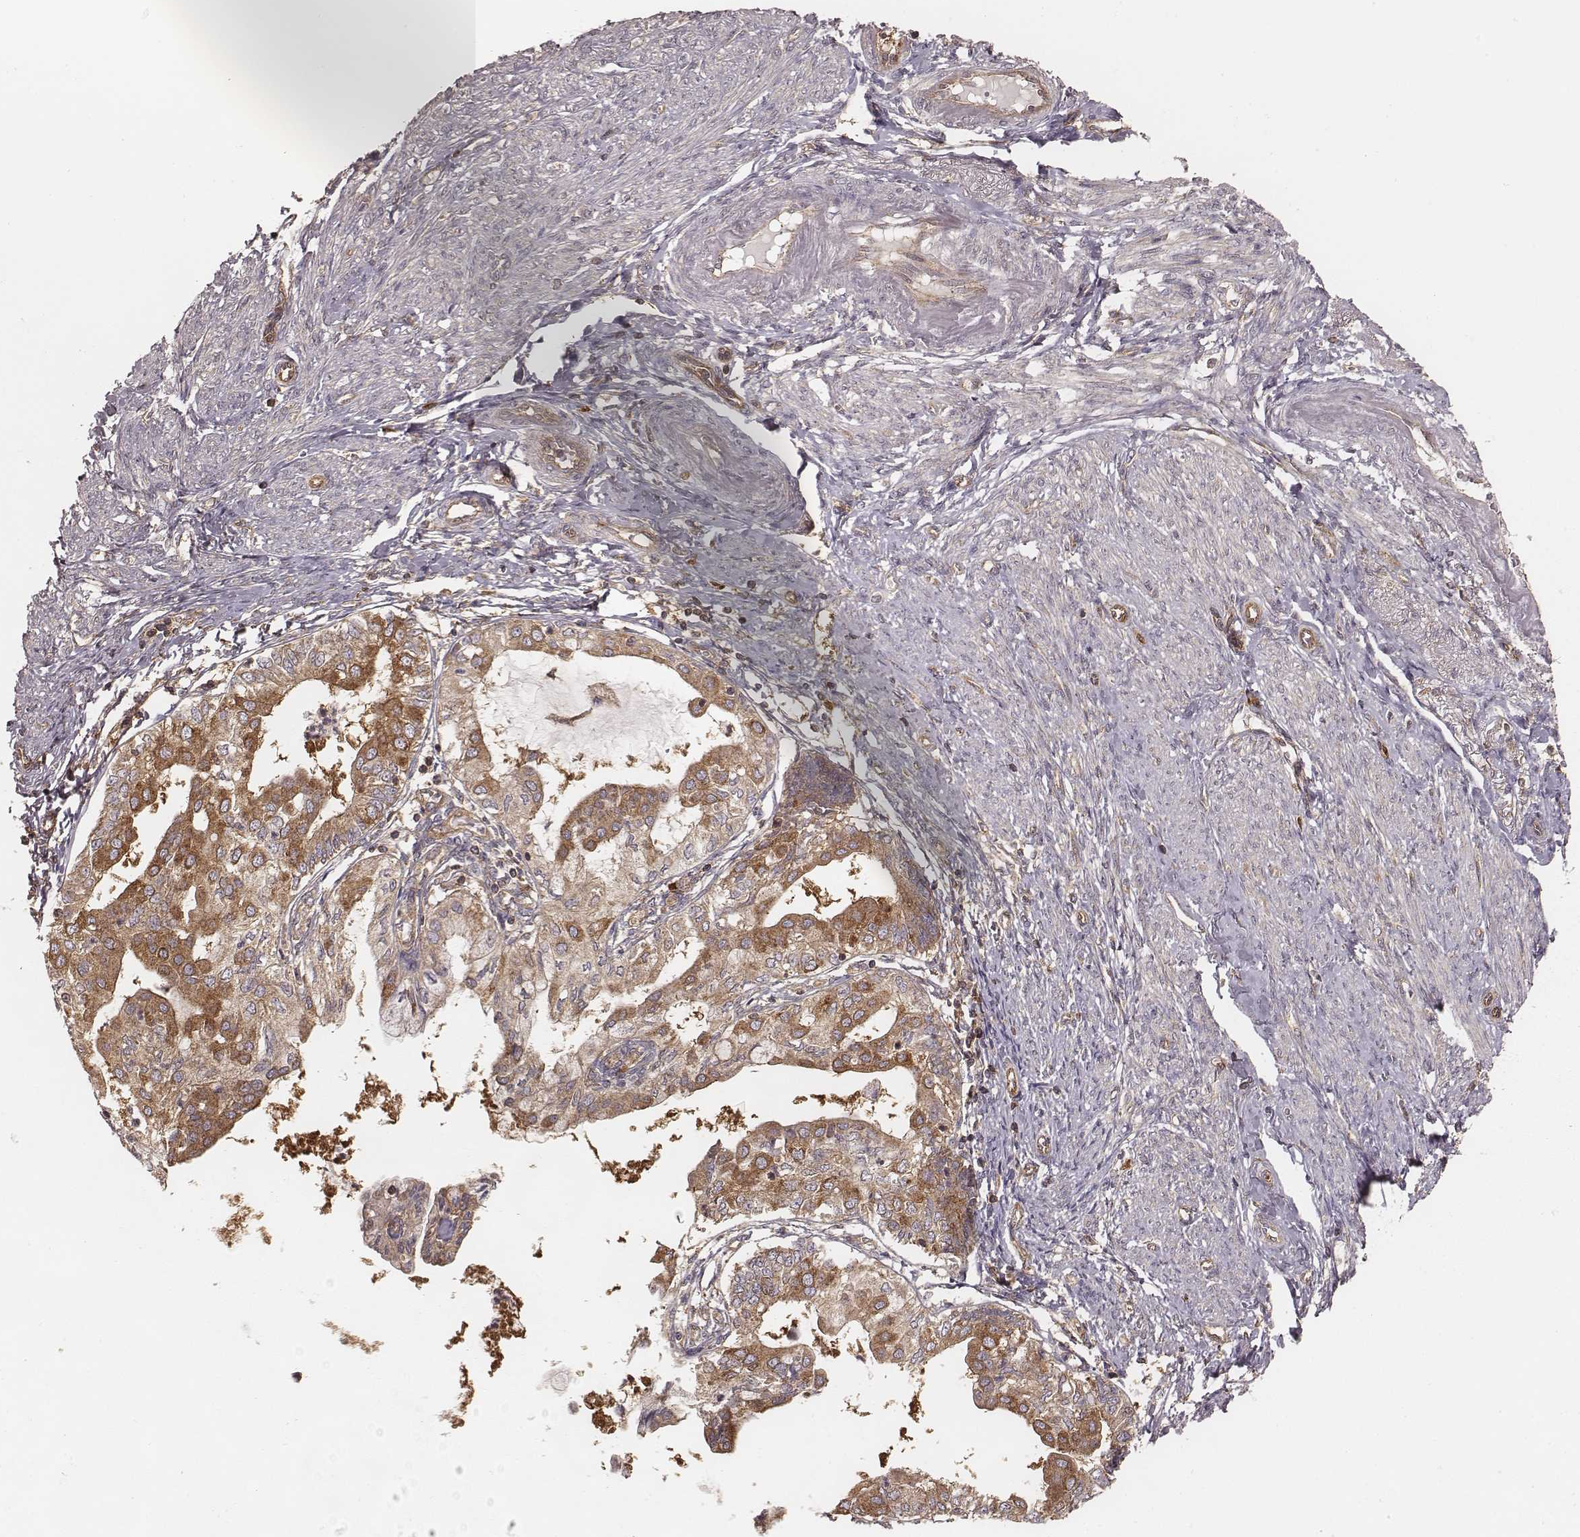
{"staining": {"intensity": "moderate", "quantity": ">75%", "location": "cytoplasmic/membranous"}, "tissue": "endometrial cancer", "cell_type": "Tumor cells", "image_type": "cancer", "snomed": [{"axis": "morphology", "description": "Adenocarcinoma, NOS"}, {"axis": "topography", "description": "Endometrium"}], "caption": "Immunohistochemistry (DAB (3,3'-diaminobenzidine)) staining of endometrial adenocarcinoma exhibits moderate cytoplasmic/membranous protein expression in approximately >75% of tumor cells. (Stains: DAB (3,3'-diaminobenzidine) in brown, nuclei in blue, Microscopy: brightfield microscopy at high magnification).", "gene": "CARS1", "patient": {"sex": "female", "age": 68}}